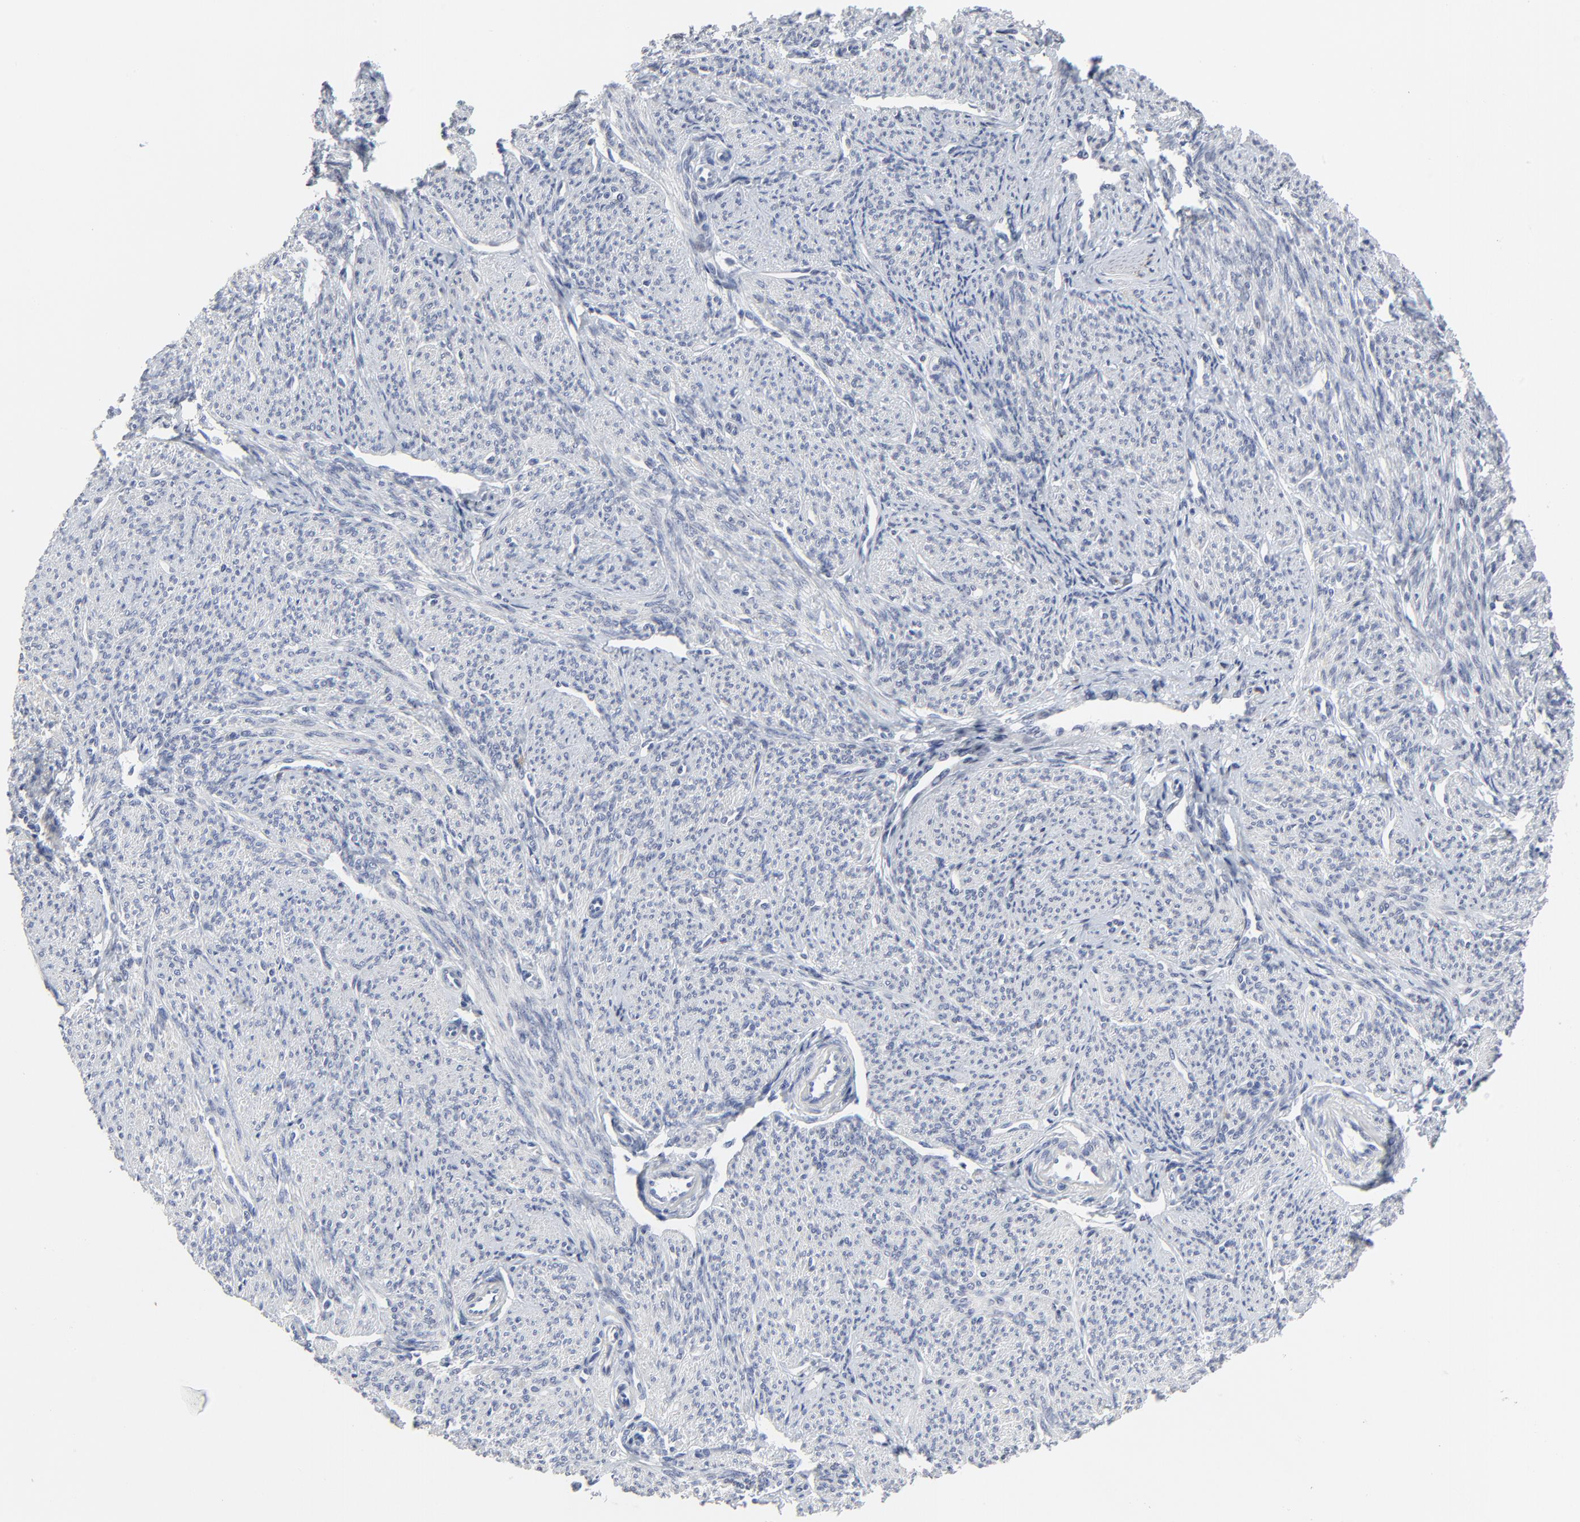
{"staining": {"intensity": "negative", "quantity": "none", "location": "none"}, "tissue": "smooth muscle", "cell_type": "Smooth muscle cells", "image_type": "normal", "snomed": [{"axis": "morphology", "description": "Normal tissue, NOS"}, {"axis": "topography", "description": "Smooth muscle"}], "caption": "Histopathology image shows no protein expression in smooth muscle cells of unremarkable smooth muscle.", "gene": "NLGN3", "patient": {"sex": "female", "age": 65}}